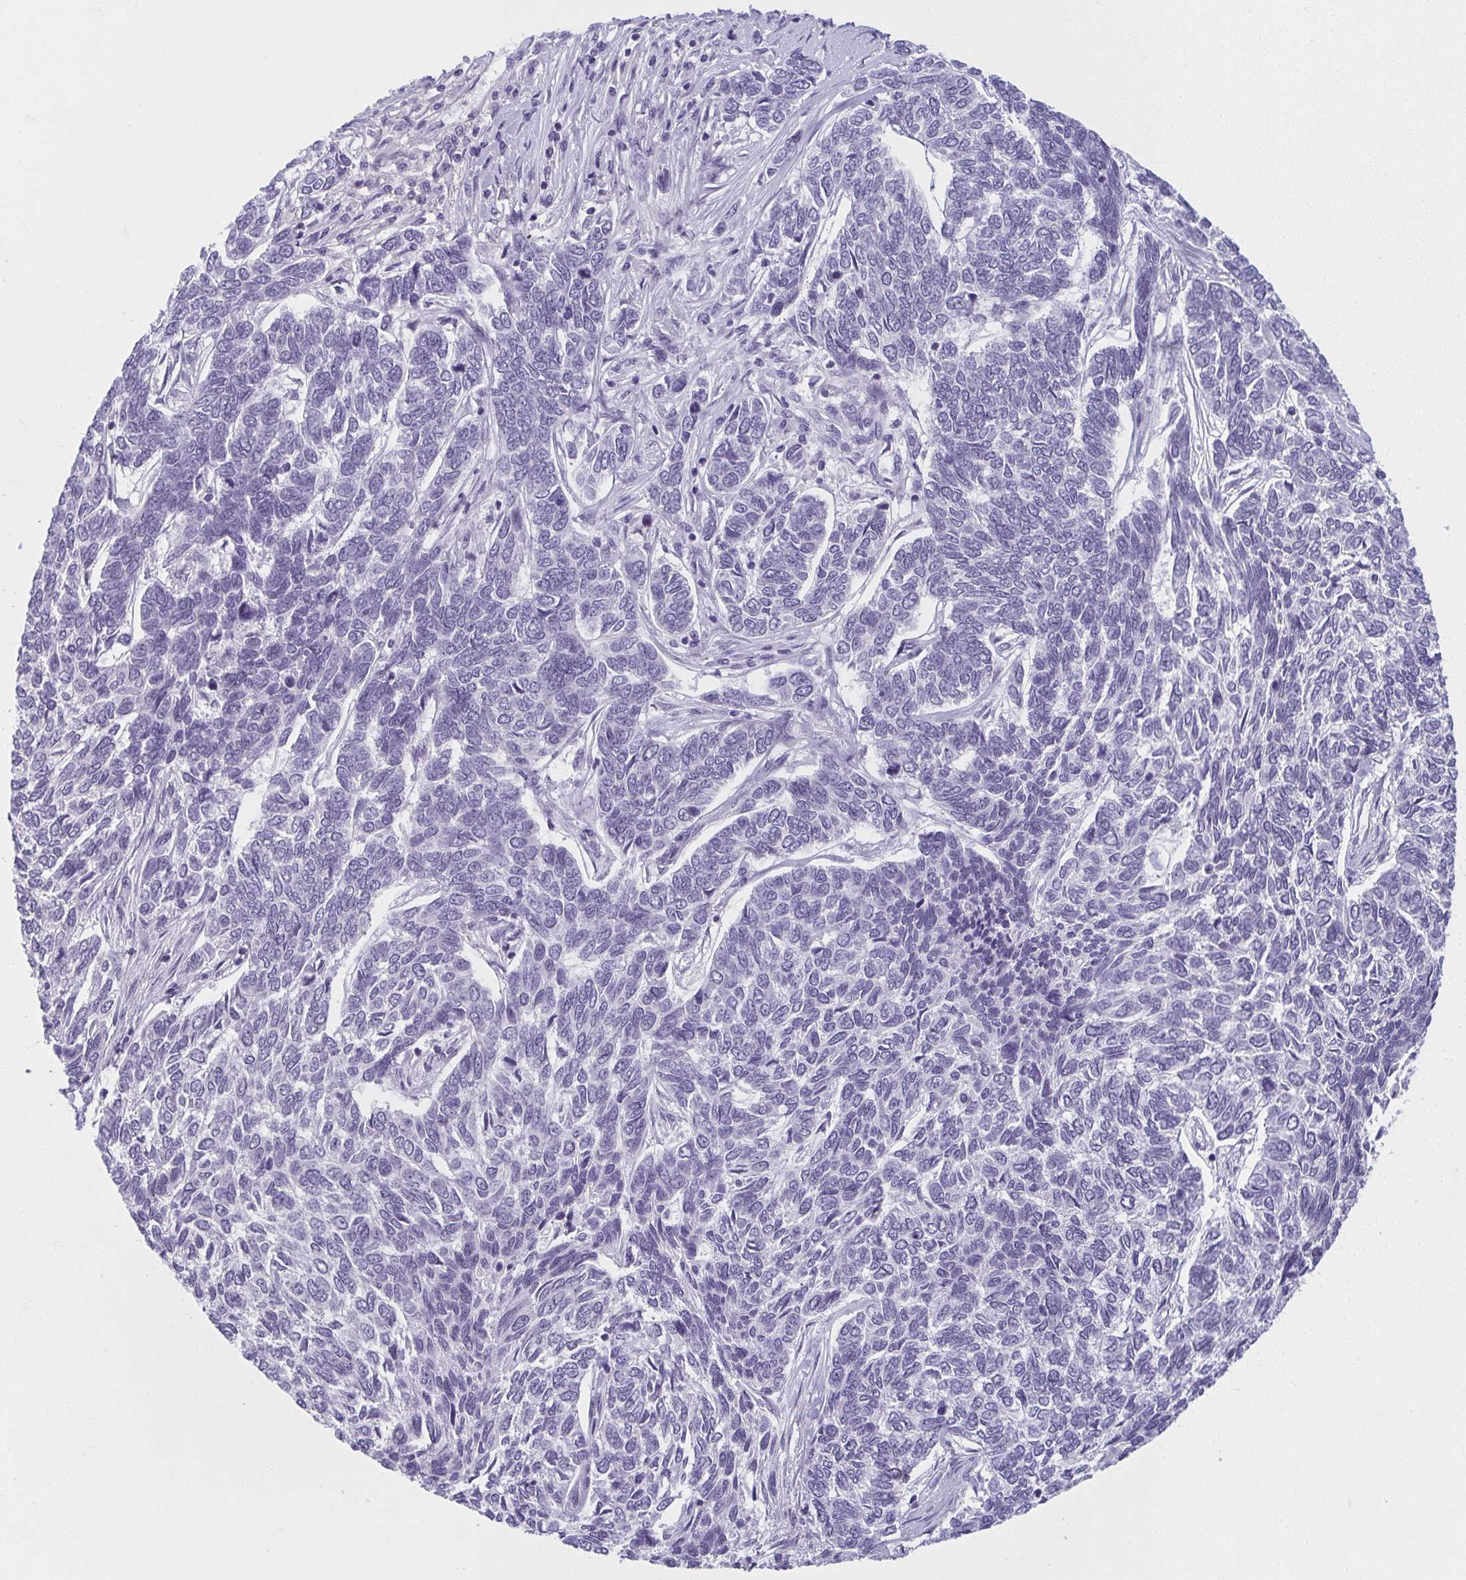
{"staining": {"intensity": "negative", "quantity": "none", "location": "none"}, "tissue": "skin cancer", "cell_type": "Tumor cells", "image_type": "cancer", "snomed": [{"axis": "morphology", "description": "Basal cell carcinoma"}, {"axis": "topography", "description": "Skin"}], "caption": "A high-resolution histopathology image shows IHC staining of skin cancer (basal cell carcinoma), which exhibits no significant positivity in tumor cells.", "gene": "MOBP", "patient": {"sex": "female", "age": 65}}